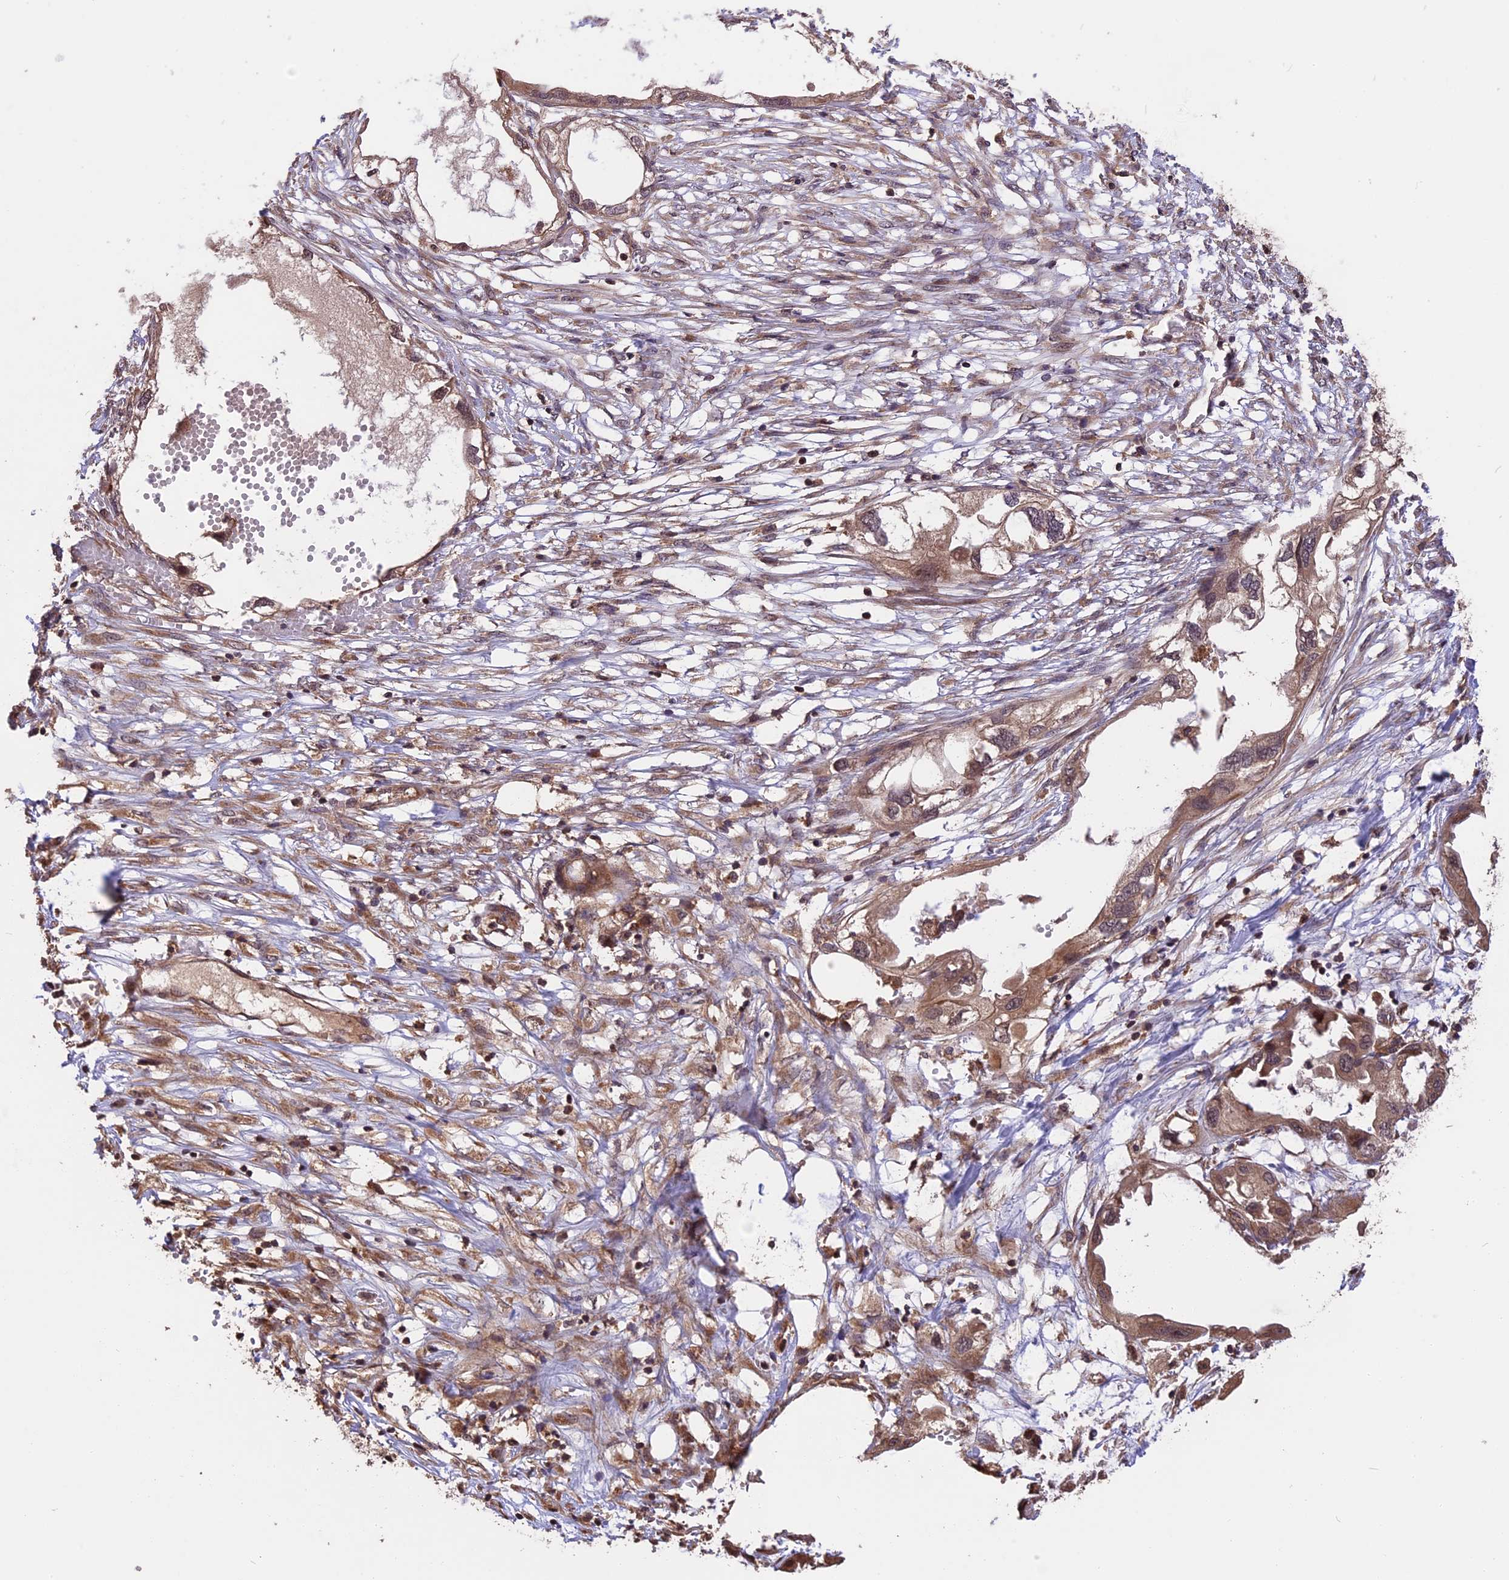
{"staining": {"intensity": "moderate", "quantity": ">75%", "location": "cytoplasmic/membranous"}, "tissue": "endometrial cancer", "cell_type": "Tumor cells", "image_type": "cancer", "snomed": [{"axis": "morphology", "description": "Adenocarcinoma, NOS"}, {"axis": "morphology", "description": "Adenocarcinoma, metastatic, NOS"}, {"axis": "topography", "description": "Adipose tissue"}, {"axis": "topography", "description": "Endometrium"}], "caption": "DAB (3,3'-diaminobenzidine) immunohistochemical staining of human endometrial cancer (metastatic adenocarcinoma) demonstrates moderate cytoplasmic/membranous protein expression in about >75% of tumor cells. Immunohistochemistry (ihc) stains the protein in brown and the nuclei are stained blue.", "gene": "ESCO1", "patient": {"sex": "female", "age": 67}}